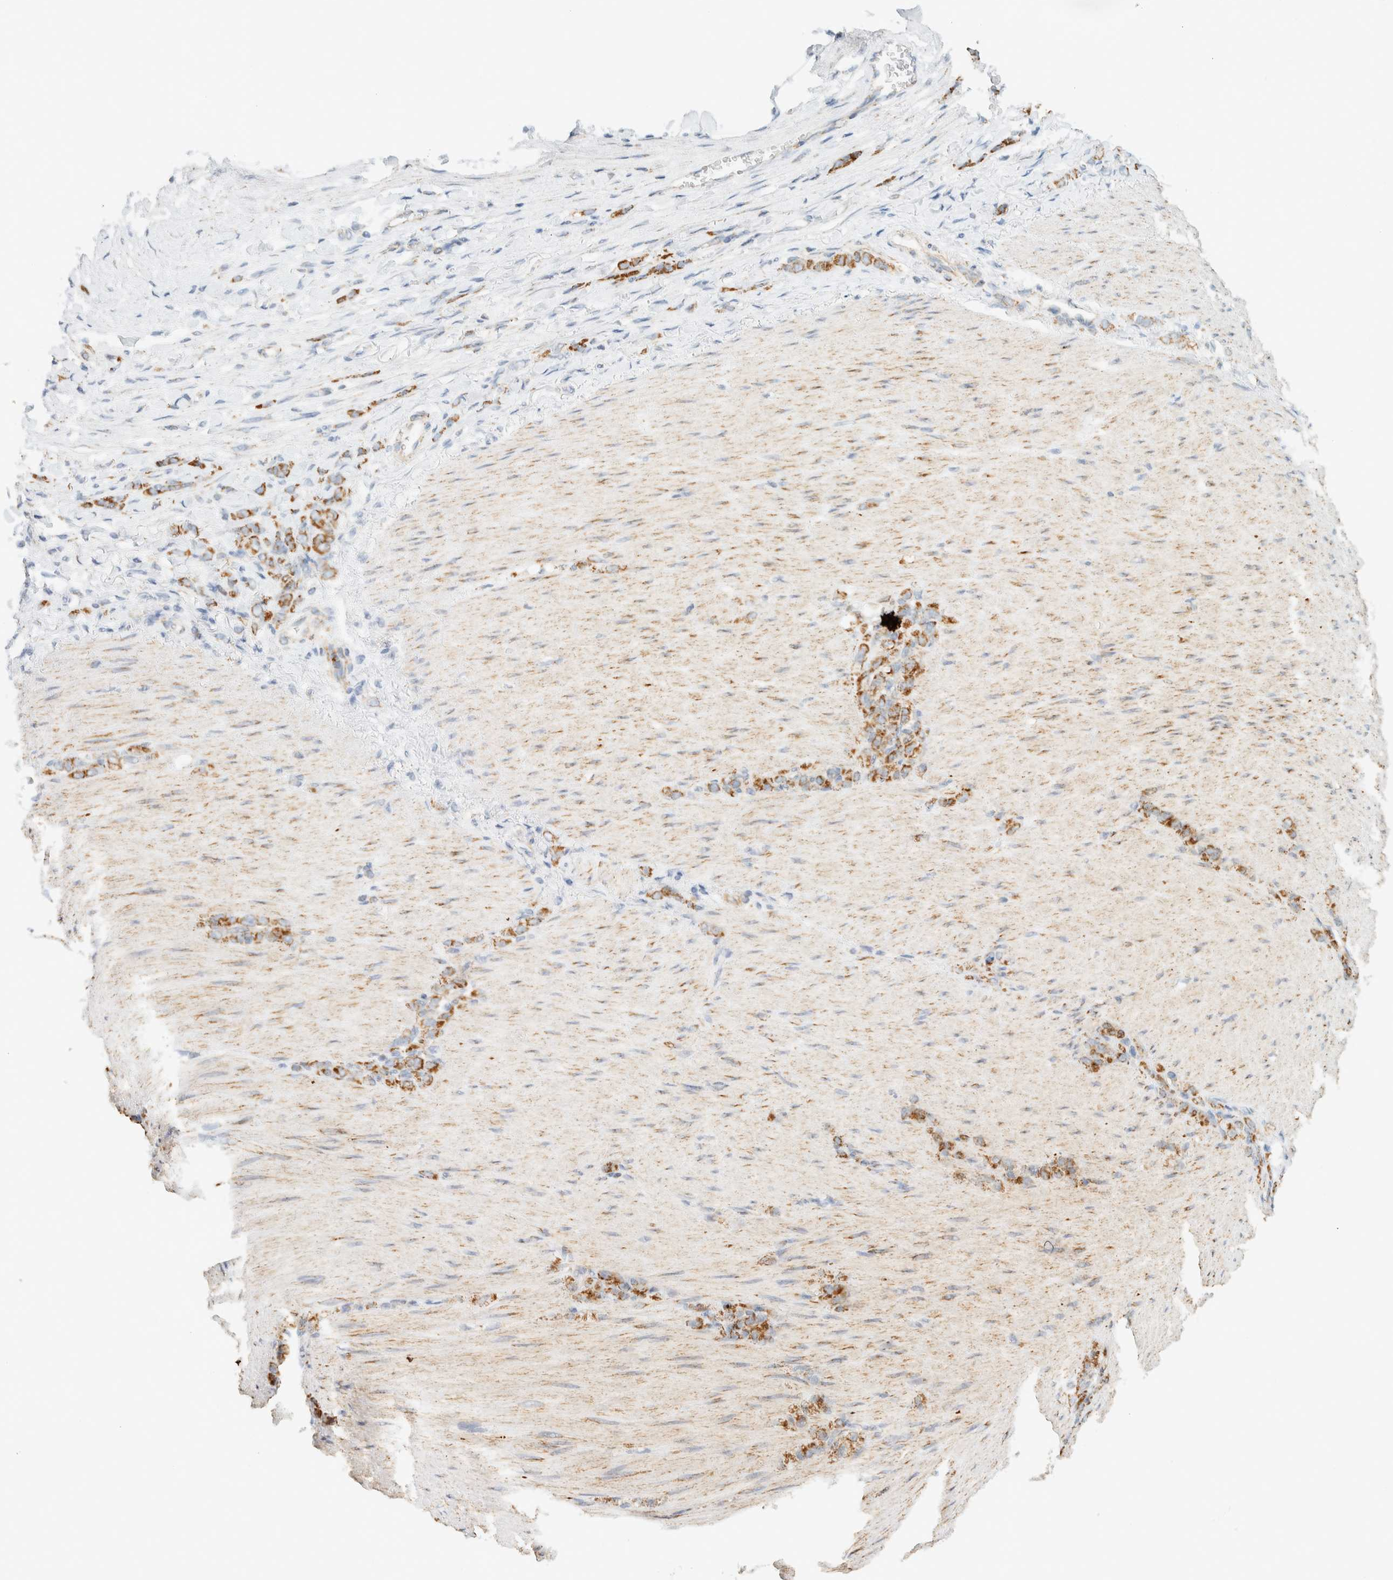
{"staining": {"intensity": "moderate", "quantity": ">75%", "location": "cytoplasmic/membranous"}, "tissue": "stomach cancer", "cell_type": "Tumor cells", "image_type": "cancer", "snomed": [{"axis": "morphology", "description": "Normal tissue, NOS"}, {"axis": "morphology", "description": "Adenocarcinoma, NOS"}, {"axis": "topography", "description": "Stomach"}], "caption": "DAB immunohistochemical staining of human stomach cancer (adenocarcinoma) displays moderate cytoplasmic/membranous protein expression in approximately >75% of tumor cells.", "gene": "KIFAP3", "patient": {"sex": "male", "age": 82}}